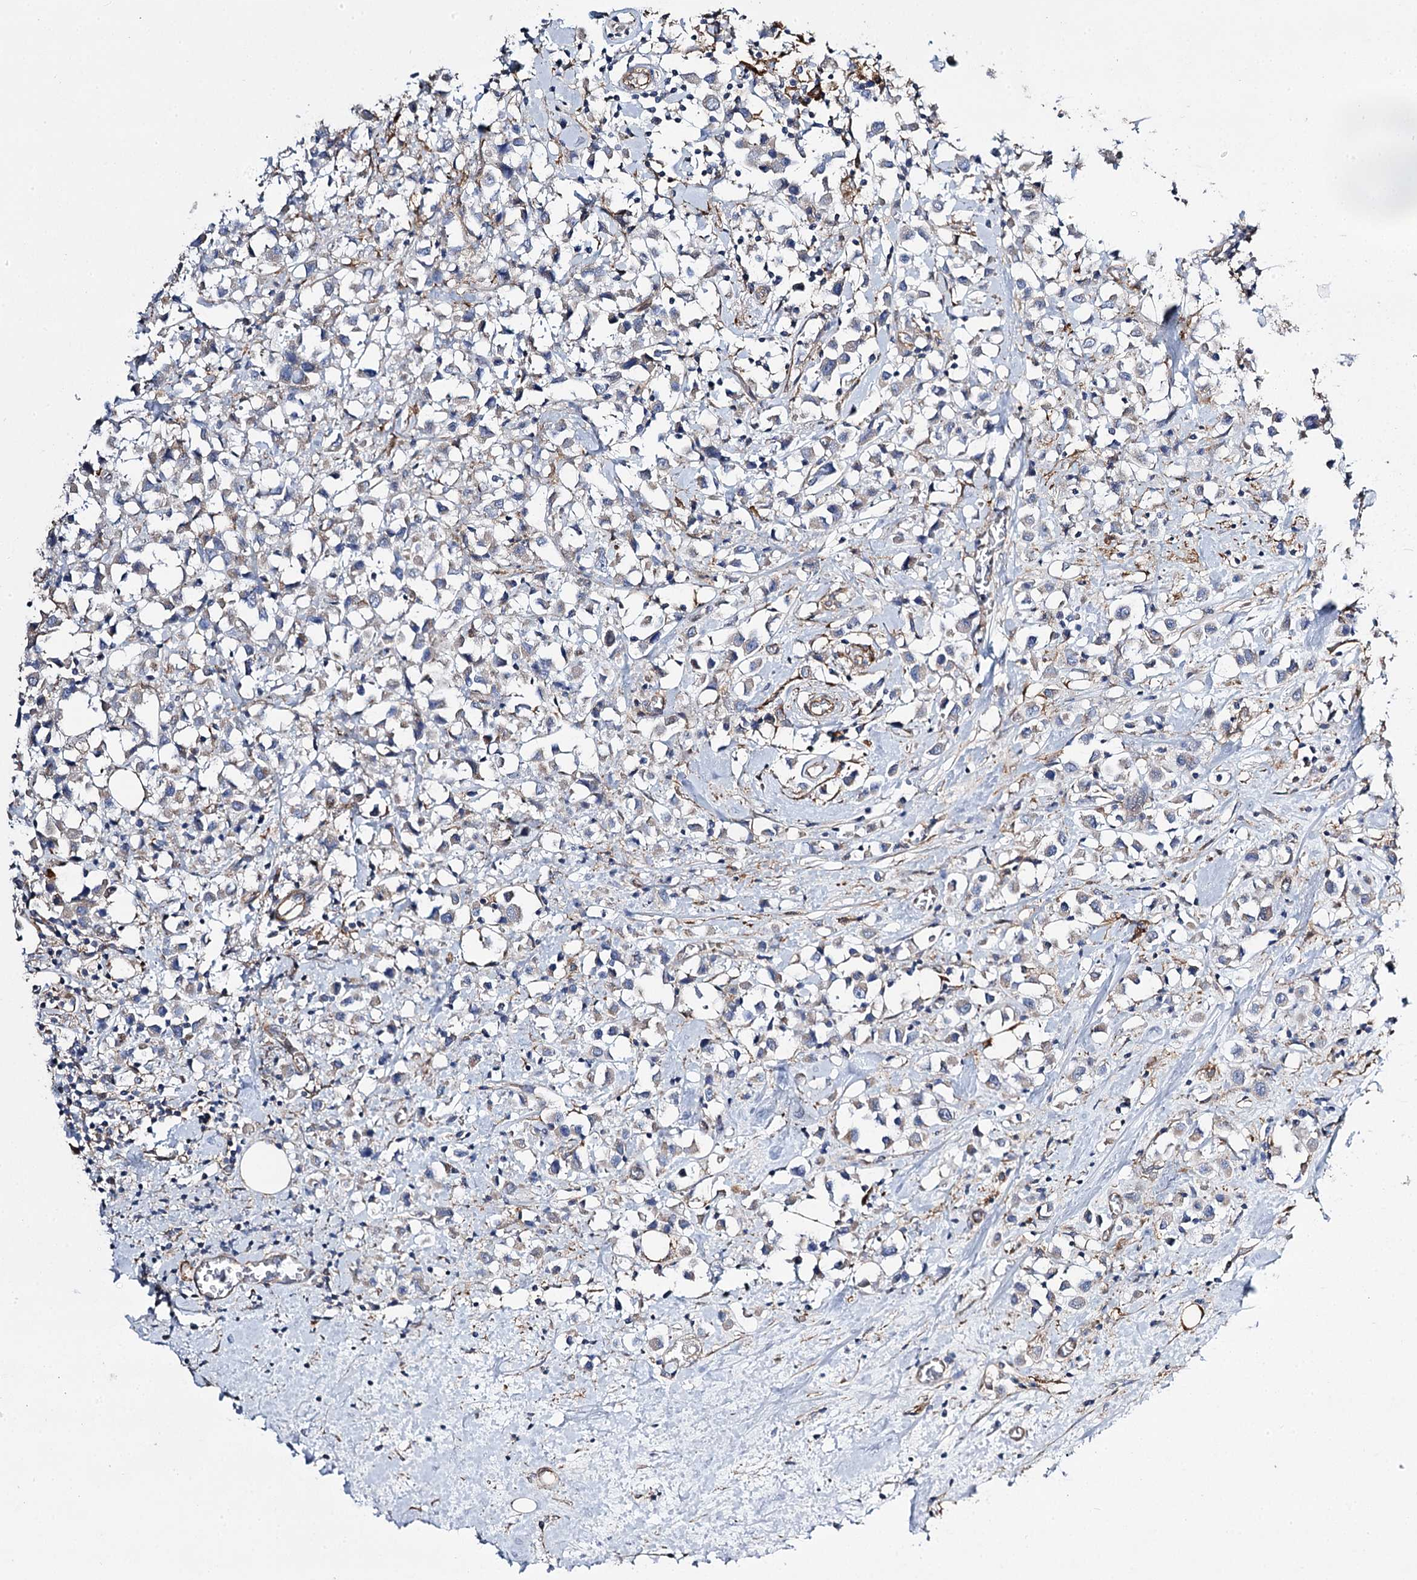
{"staining": {"intensity": "negative", "quantity": "none", "location": "none"}, "tissue": "breast cancer", "cell_type": "Tumor cells", "image_type": "cancer", "snomed": [{"axis": "morphology", "description": "Duct carcinoma"}, {"axis": "topography", "description": "Breast"}], "caption": "High power microscopy histopathology image of an immunohistochemistry (IHC) image of breast cancer, revealing no significant positivity in tumor cells. (DAB (3,3'-diaminobenzidine) IHC visualized using brightfield microscopy, high magnification).", "gene": "RMDN2", "patient": {"sex": "female", "age": 61}}